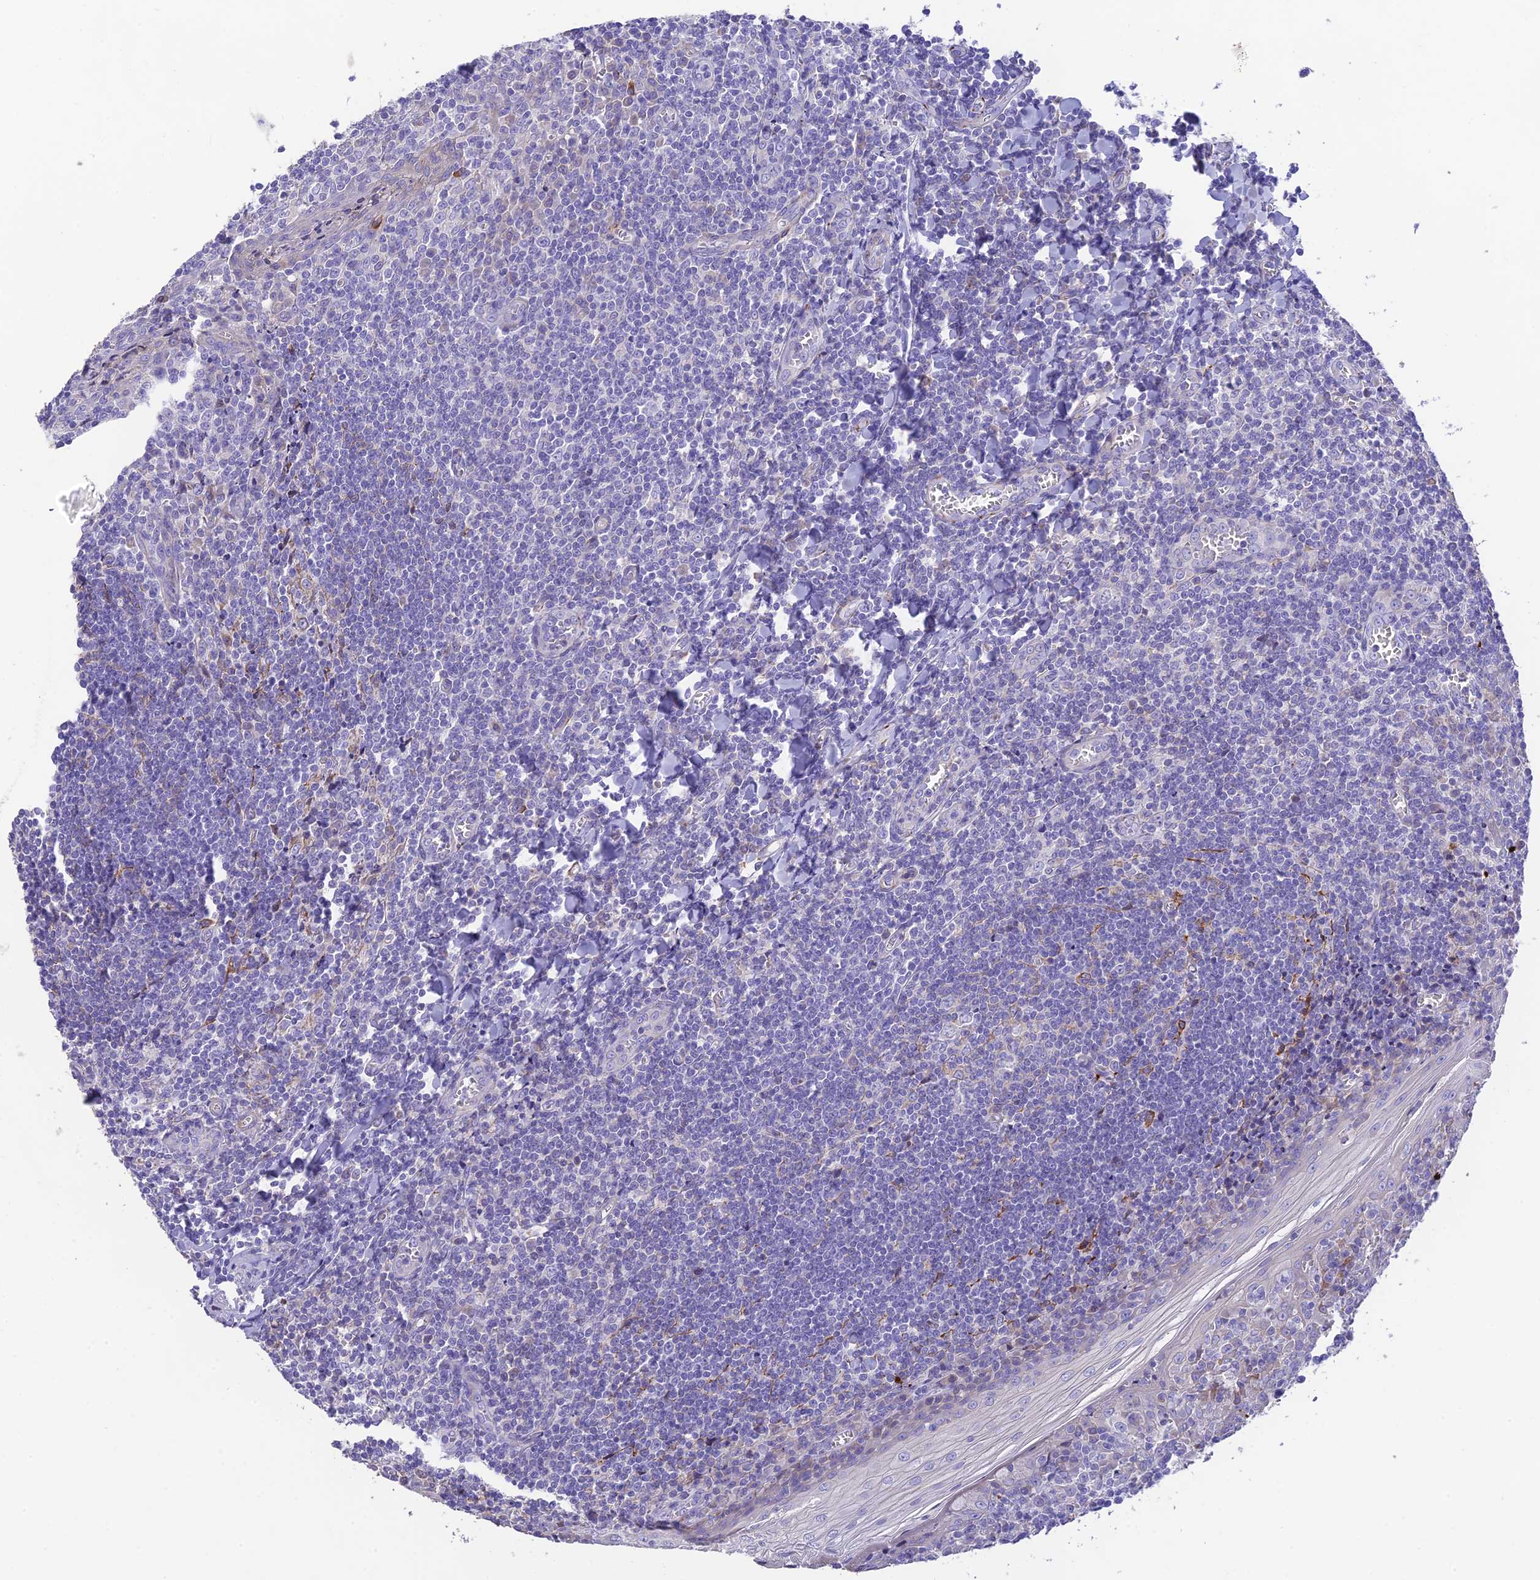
{"staining": {"intensity": "negative", "quantity": "none", "location": "none"}, "tissue": "tonsil", "cell_type": "Germinal center cells", "image_type": "normal", "snomed": [{"axis": "morphology", "description": "Normal tissue, NOS"}, {"axis": "topography", "description": "Tonsil"}], "caption": "Human tonsil stained for a protein using immunohistochemistry (IHC) displays no staining in germinal center cells.", "gene": "HSD17B2", "patient": {"sex": "male", "age": 27}}